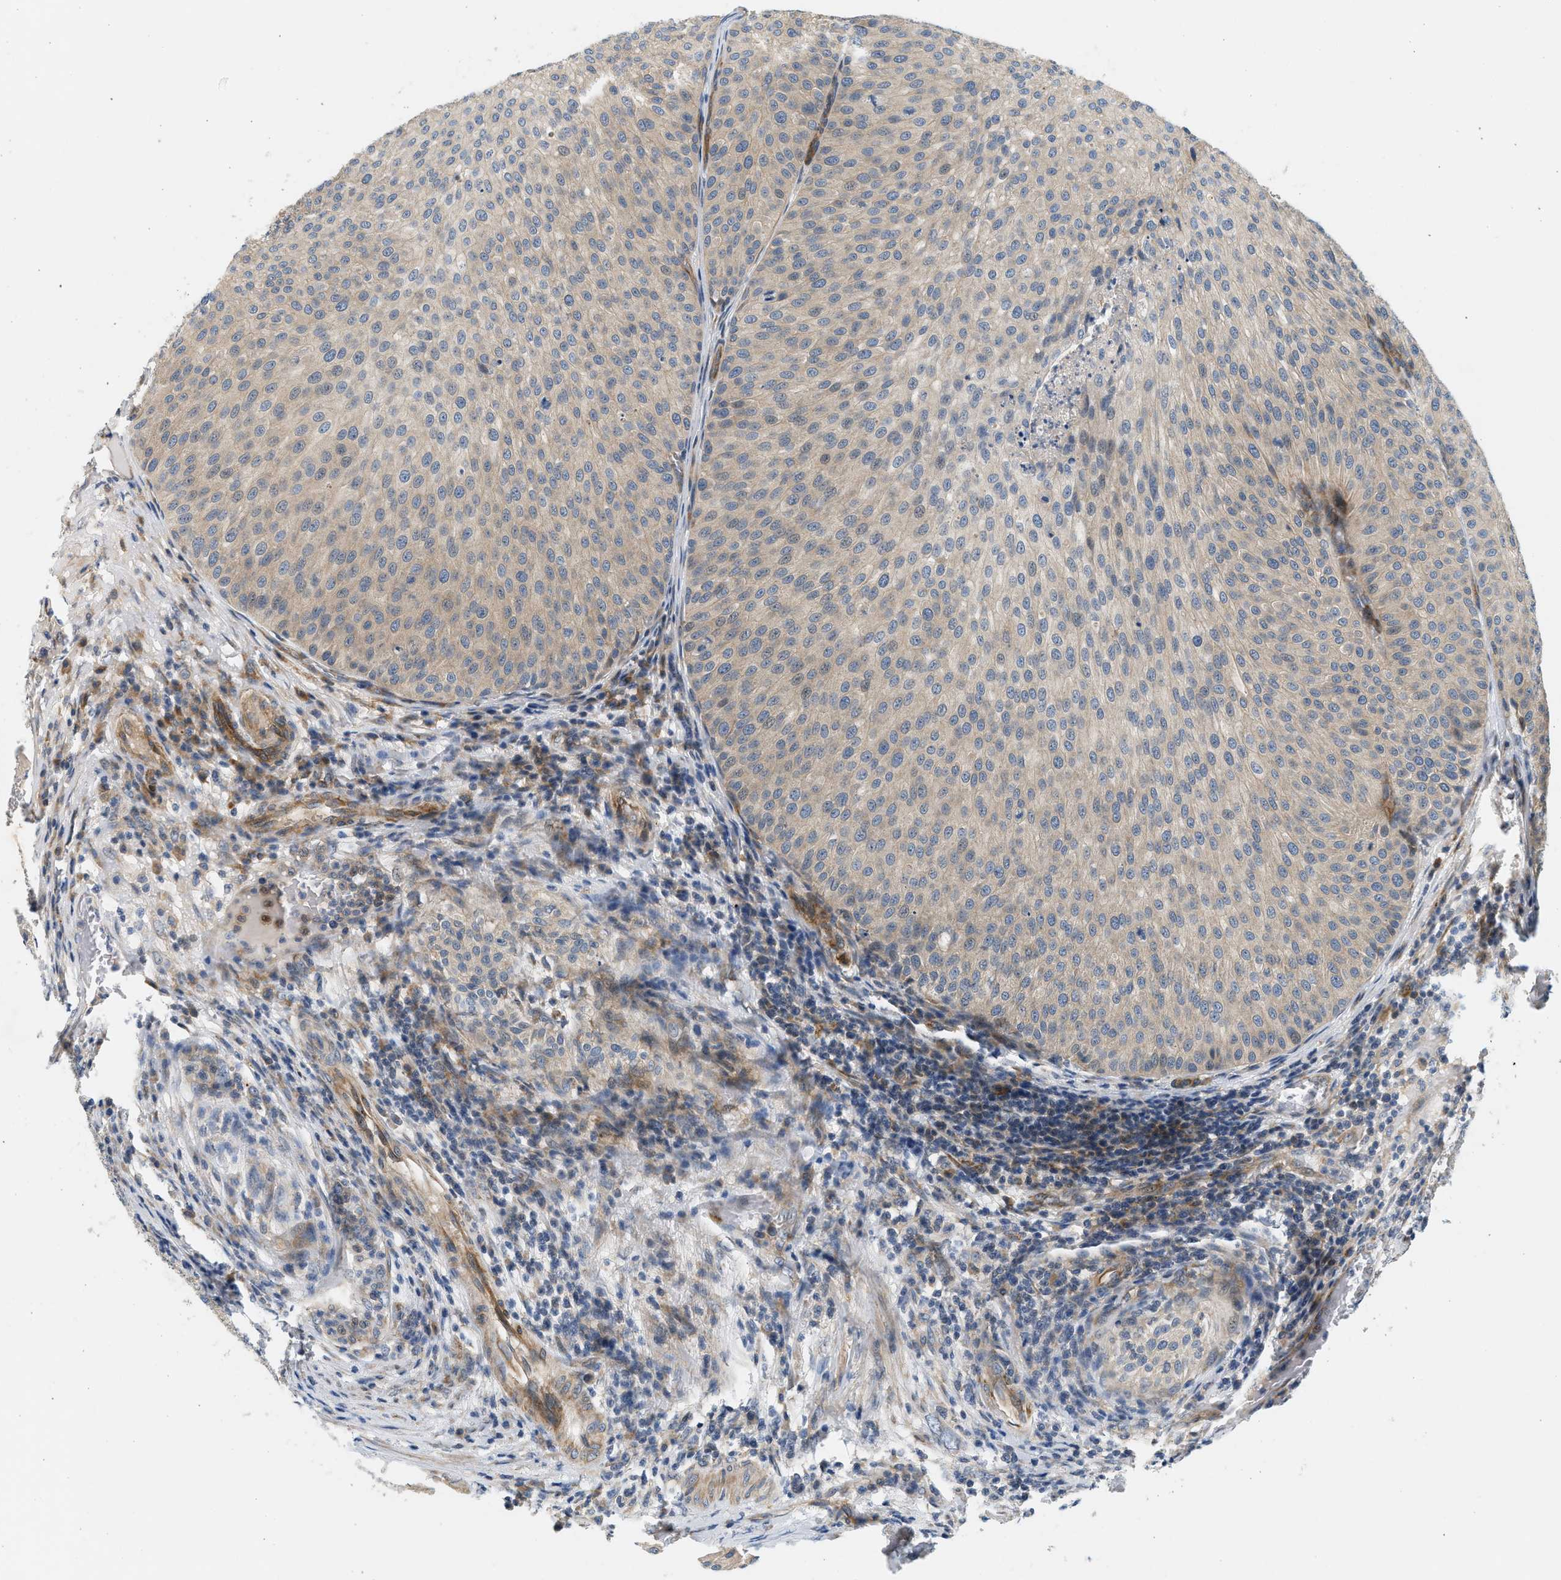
{"staining": {"intensity": "moderate", "quantity": "<25%", "location": "cytoplasmic/membranous"}, "tissue": "urothelial cancer", "cell_type": "Tumor cells", "image_type": "cancer", "snomed": [{"axis": "morphology", "description": "Urothelial carcinoma, Low grade"}, {"axis": "topography", "description": "Smooth muscle"}, {"axis": "topography", "description": "Urinary bladder"}], "caption": "Immunohistochemistry (IHC) micrograph of neoplastic tissue: human urothelial cancer stained using IHC shows low levels of moderate protein expression localized specifically in the cytoplasmic/membranous of tumor cells, appearing as a cytoplasmic/membranous brown color.", "gene": "KDELR2", "patient": {"sex": "male", "age": 60}}